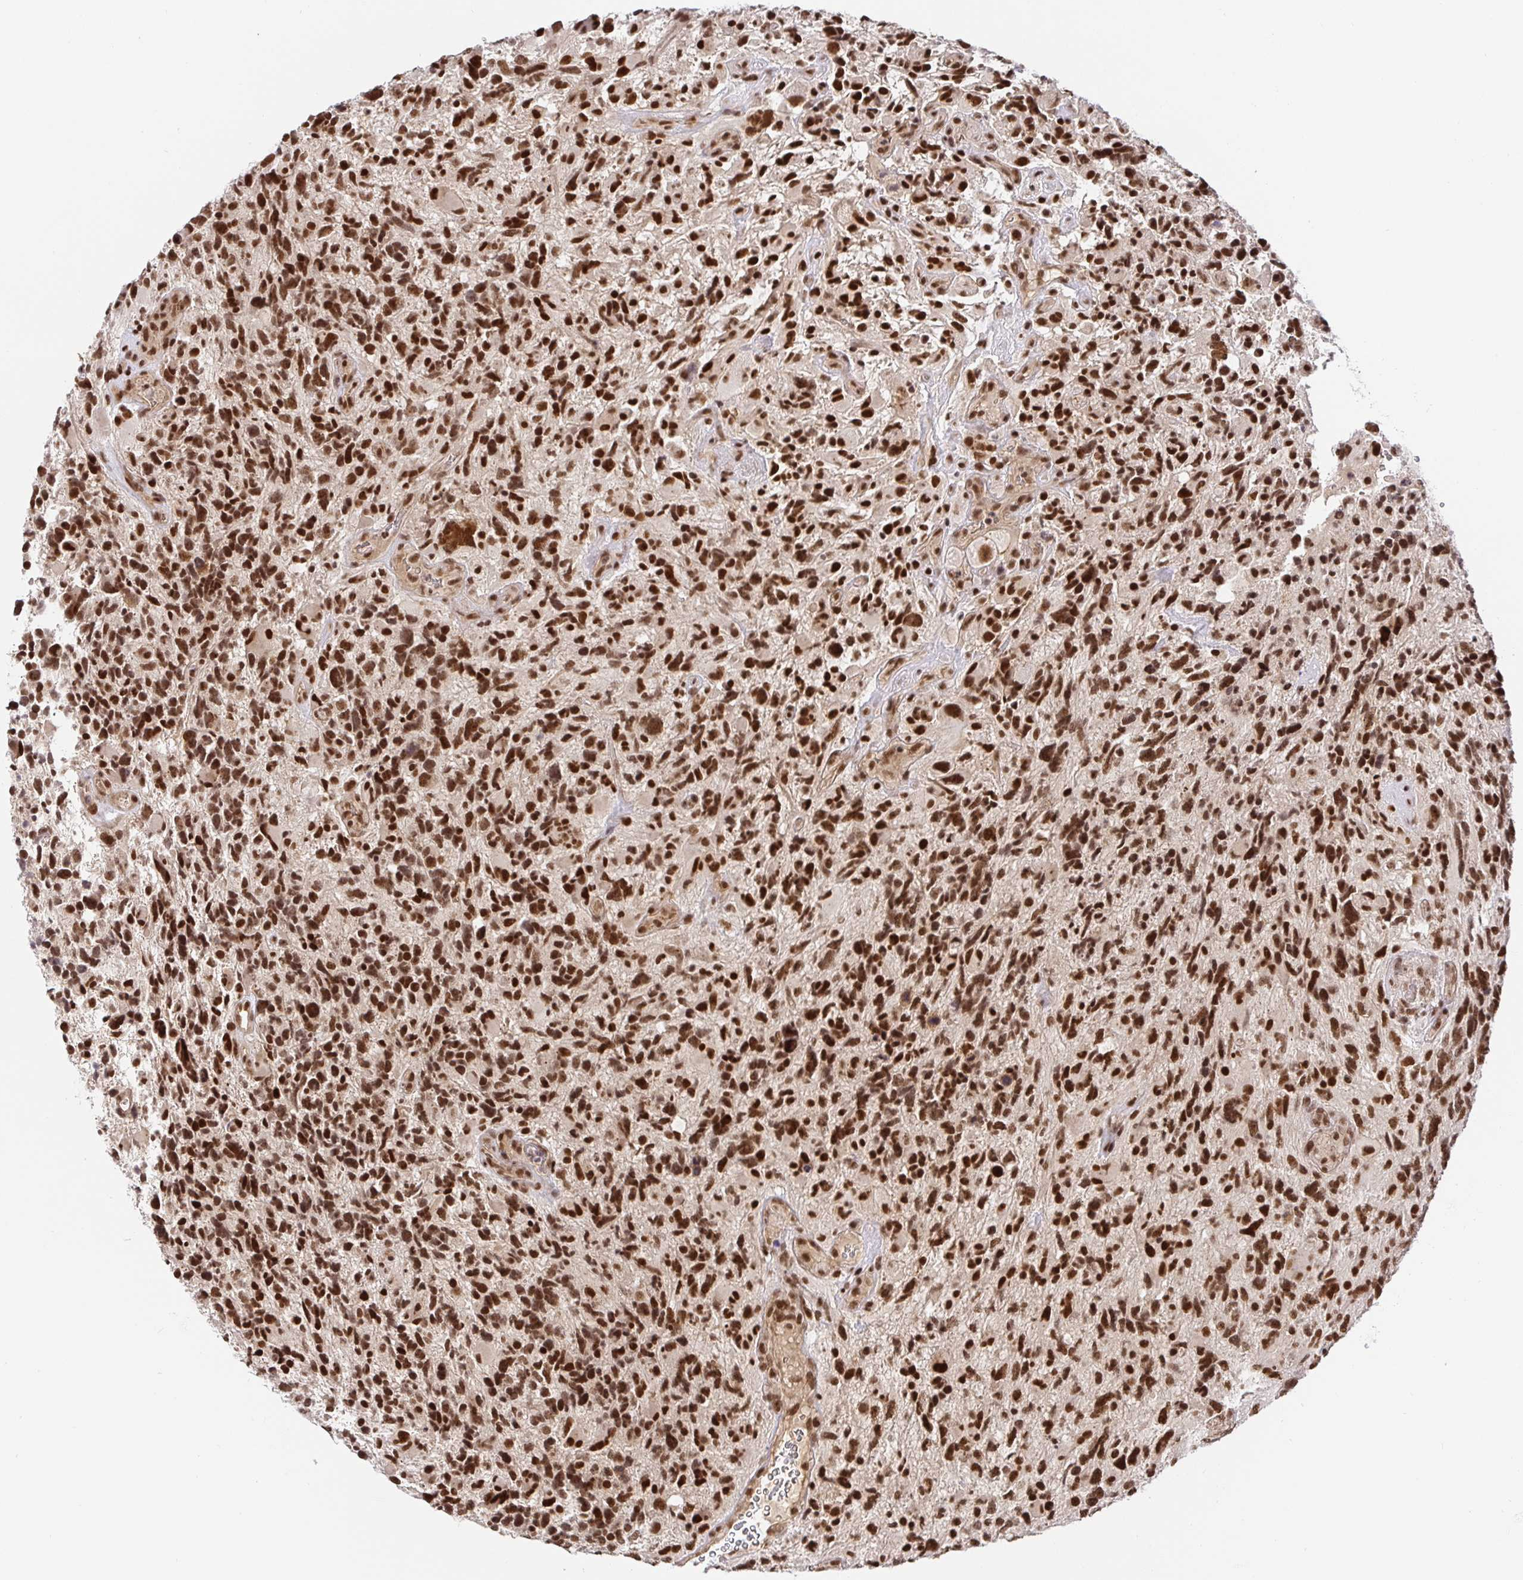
{"staining": {"intensity": "strong", "quantity": ">75%", "location": "nuclear"}, "tissue": "glioma", "cell_type": "Tumor cells", "image_type": "cancer", "snomed": [{"axis": "morphology", "description": "Glioma, malignant, High grade"}, {"axis": "topography", "description": "Brain"}], "caption": "Immunohistochemical staining of glioma demonstrates high levels of strong nuclear protein expression in about >75% of tumor cells. (IHC, brightfield microscopy, high magnification).", "gene": "USF1", "patient": {"sex": "female", "age": 71}}